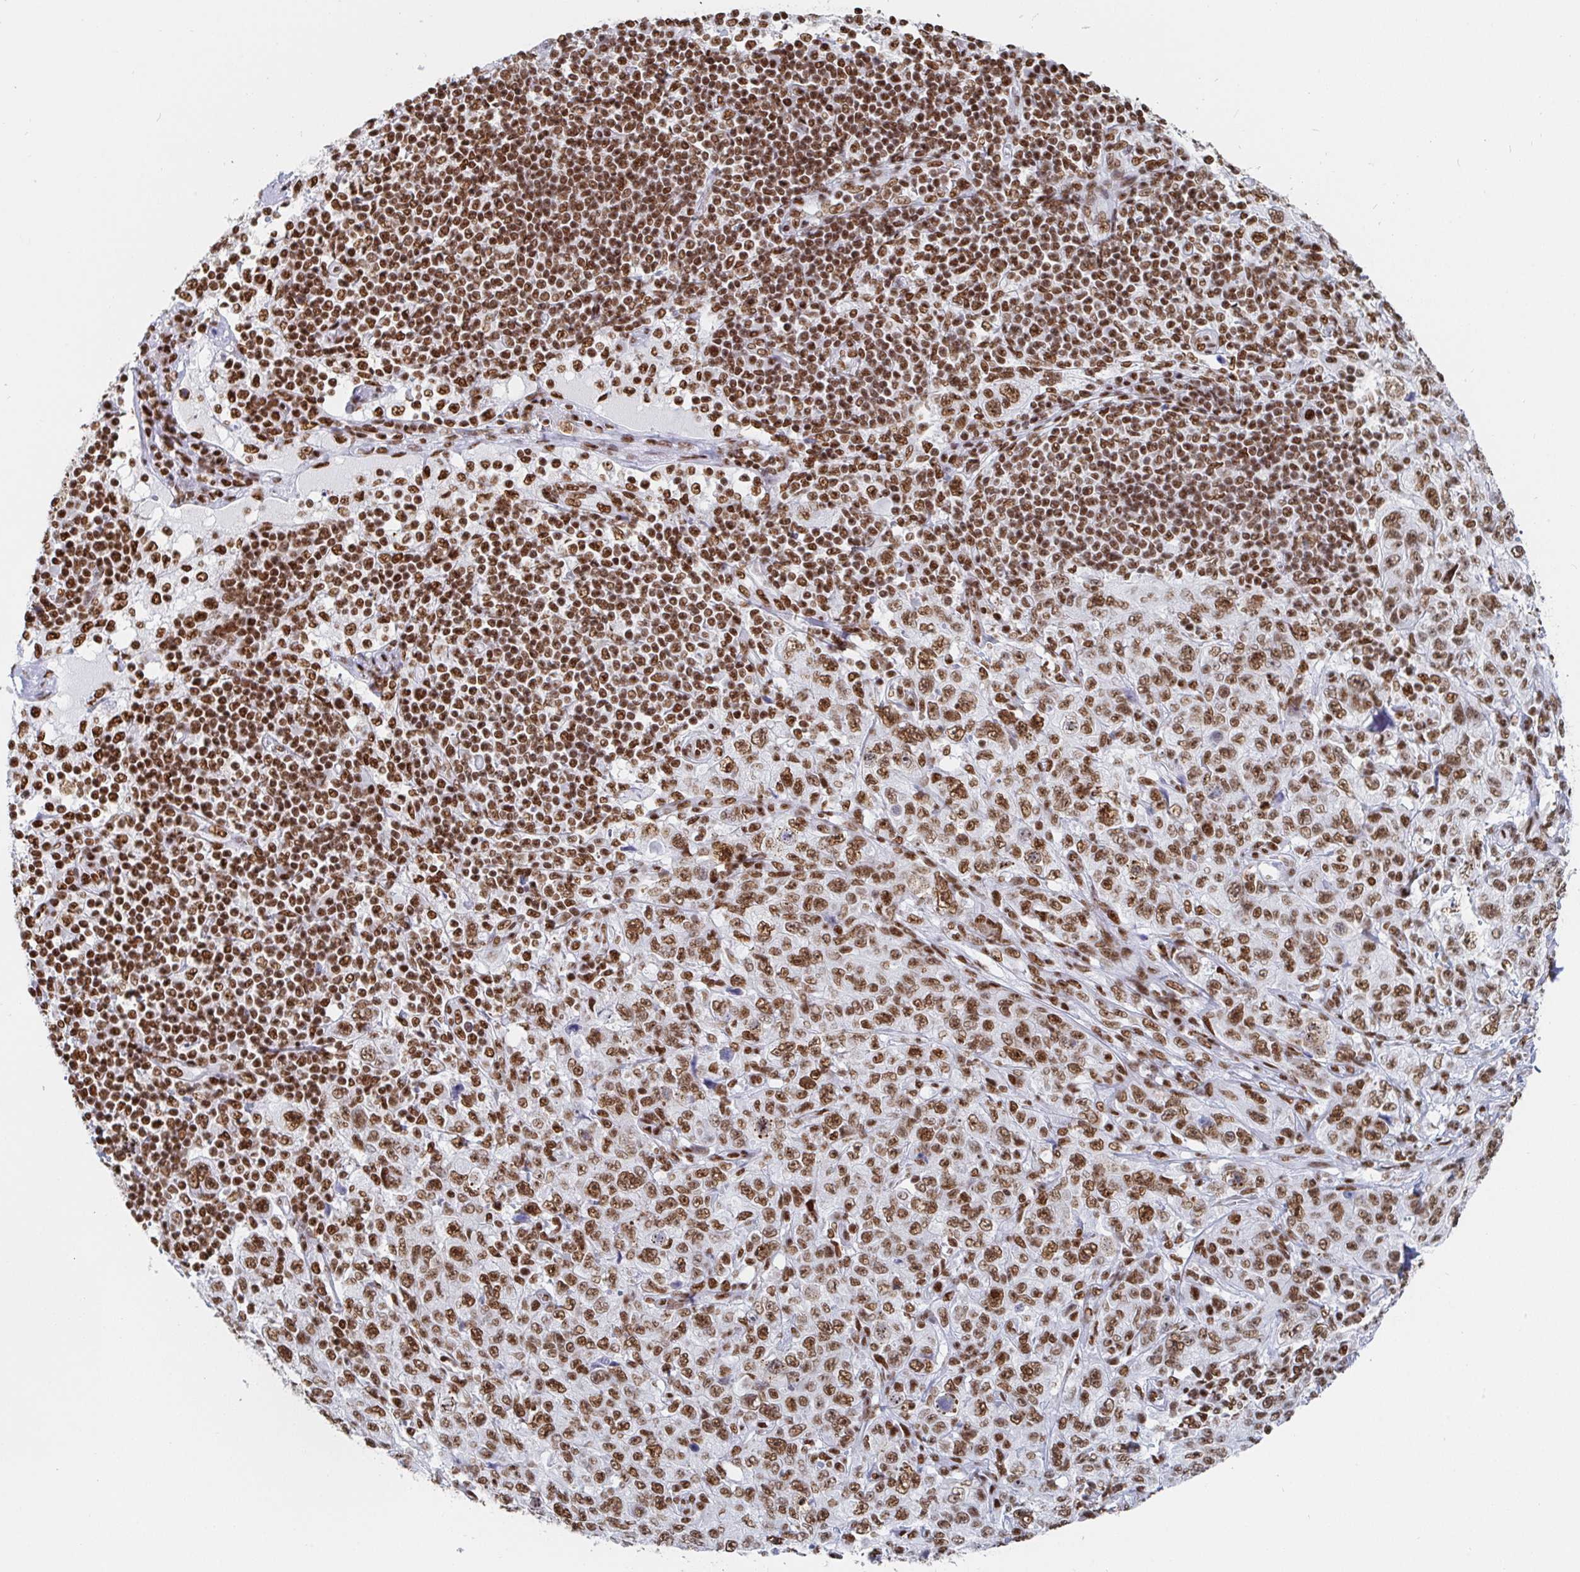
{"staining": {"intensity": "strong", "quantity": ">75%", "location": "nuclear"}, "tissue": "pancreatic cancer", "cell_type": "Tumor cells", "image_type": "cancer", "snomed": [{"axis": "morphology", "description": "Adenocarcinoma, NOS"}, {"axis": "topography", "description": "Pancreas"}], "caption": "Strong nuclear expression is identified in about >75% of tumor cells in pancreatic cancer. Using DAB (brown) and hematoxylin (blue) stains, captured at high magnification using brightfield microscopy.", "gene": "EWSR1", "patient": {"sex": "male", "age": 68}}